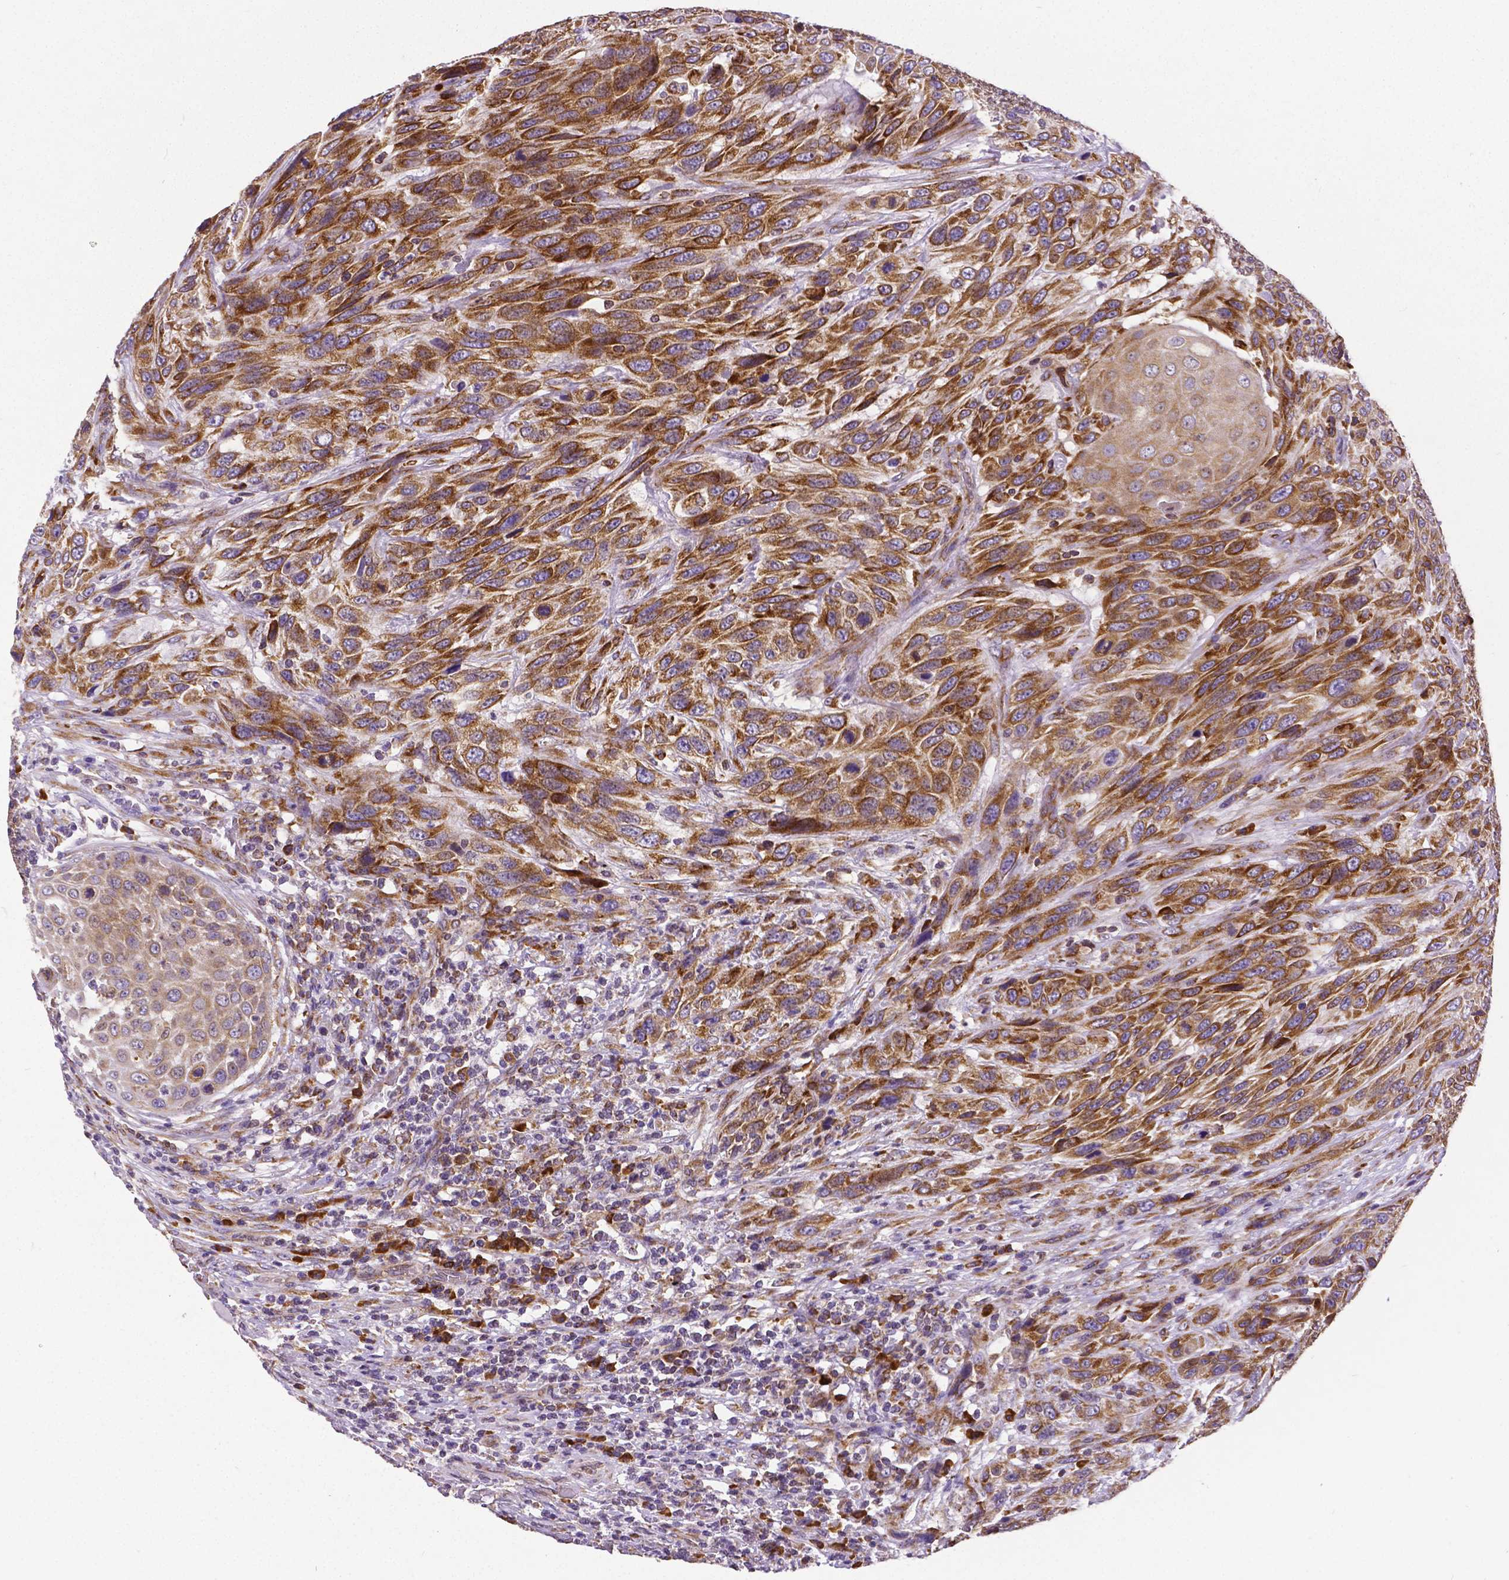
{"staining": {"intensity": "strong", "quantity": ">75%", "location": "cytoplasmic/membranous"}, "tissue": "urothelial cancer", "cell_type": "Tumor cells", "image_type": "cancer", "snomed": [{"axis": "morphology", "description": "Urothelial carcinoma, High grade"}, {"axis": "topography", "description": "Urinary bladder"}], "caption": "Immunohistochemistry (IHC) (DAB) staining of high-grade urothelial carcinoma shows strong cytoplasmic/membranous protein expression in about >75% of tumor cells.", "gene": "MTDH", "patient": {"sex": "female", "age": 70}}